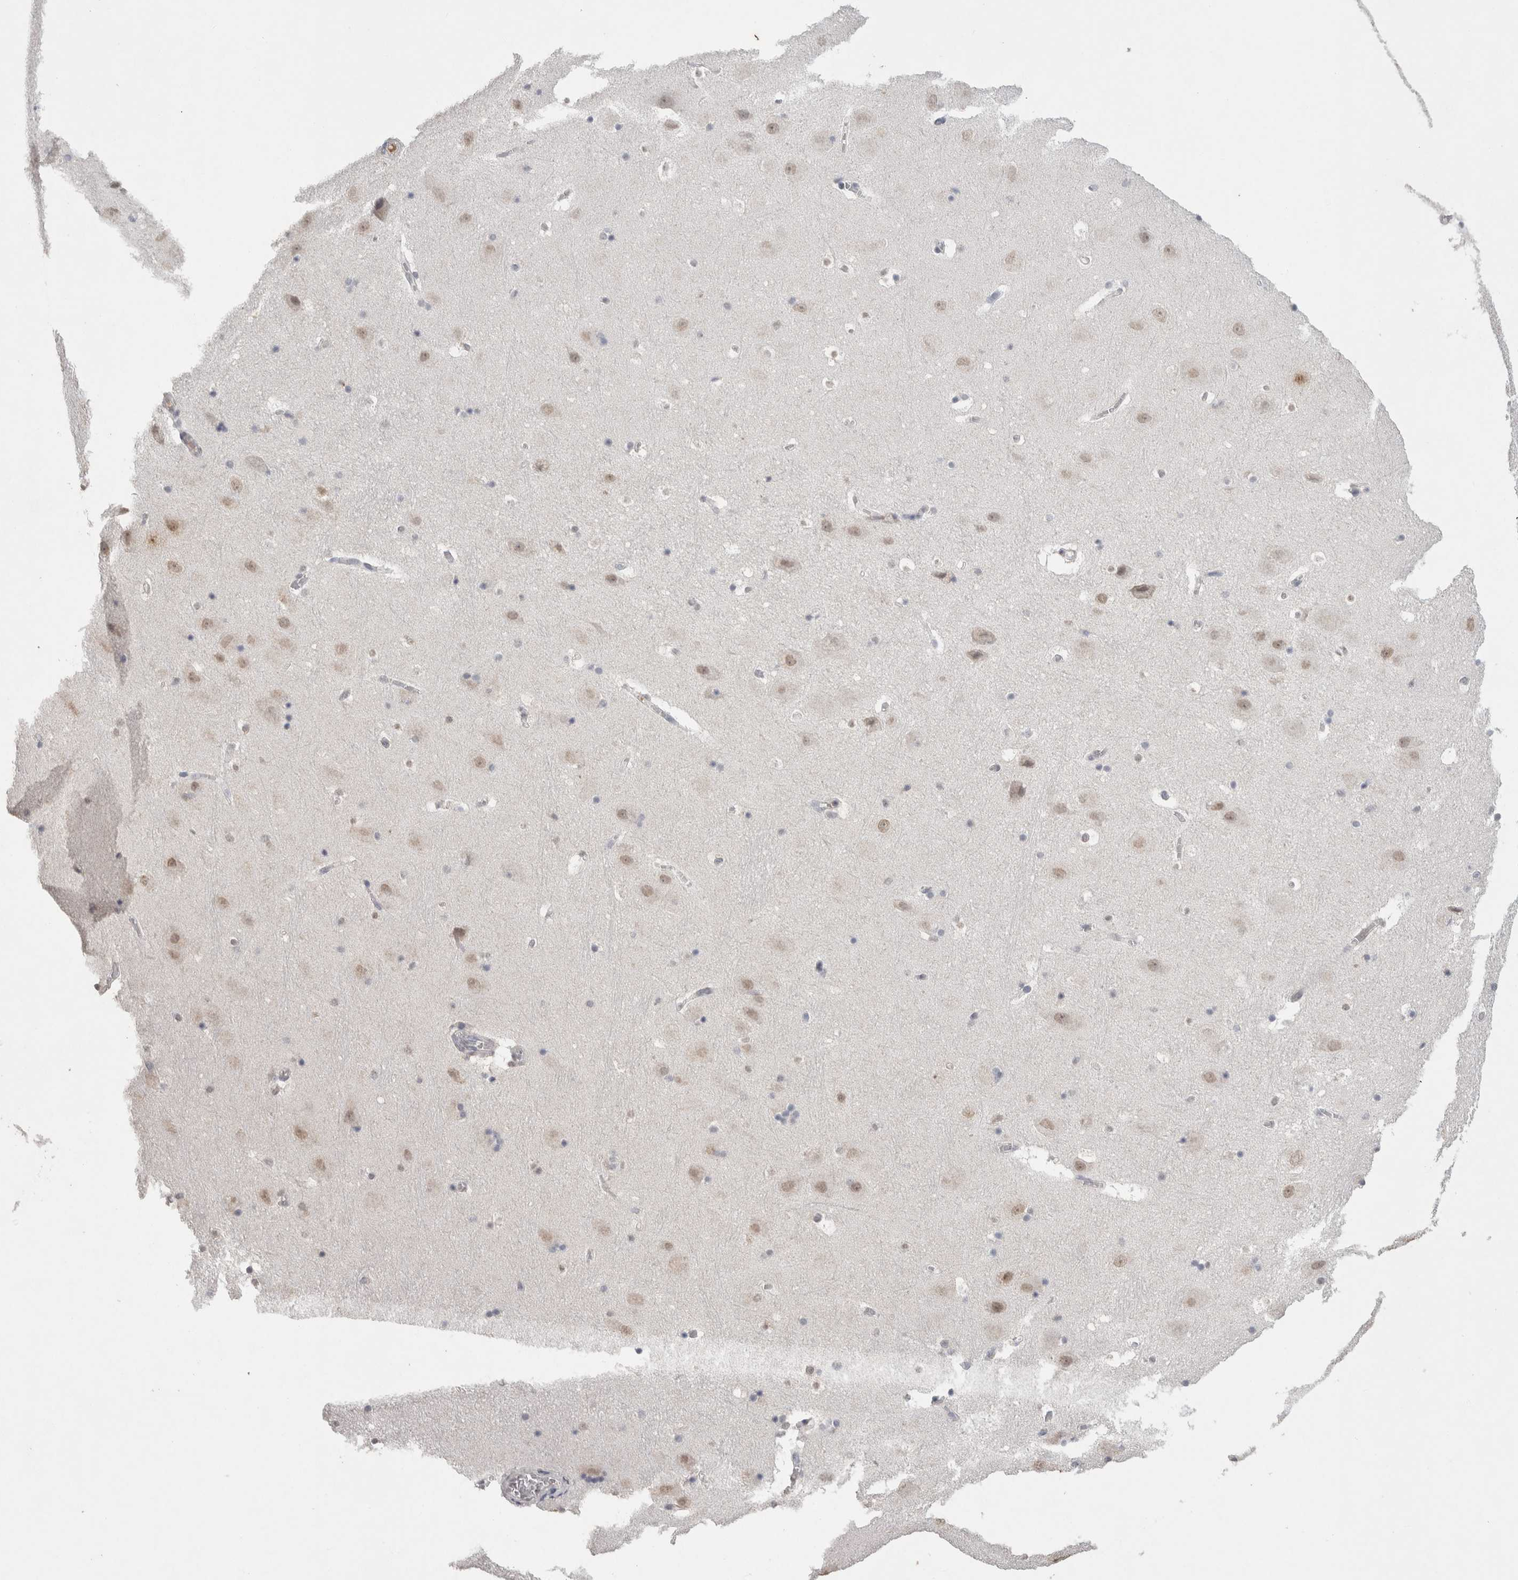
{"staining": {"intensity": "negative", "quantity": "none", "location": "none"}, "tissue": "hippocampus", "cell_type": "Glial cells", "image_type": "normal", "snomed": [{"axis": "morphology", "description": "Normal tissue, NOS"}, {"axis": "topography", "description": "Hippocampus"}], "caption": "Photomicrograph shows no significant protein expression in glial cells of normal hippocampus. (DAB immunohistochemistry visualized using brightfield microscopy, high magnification).", "gene": "CDH13", "patient": {"sex": "male", "age": 45}}